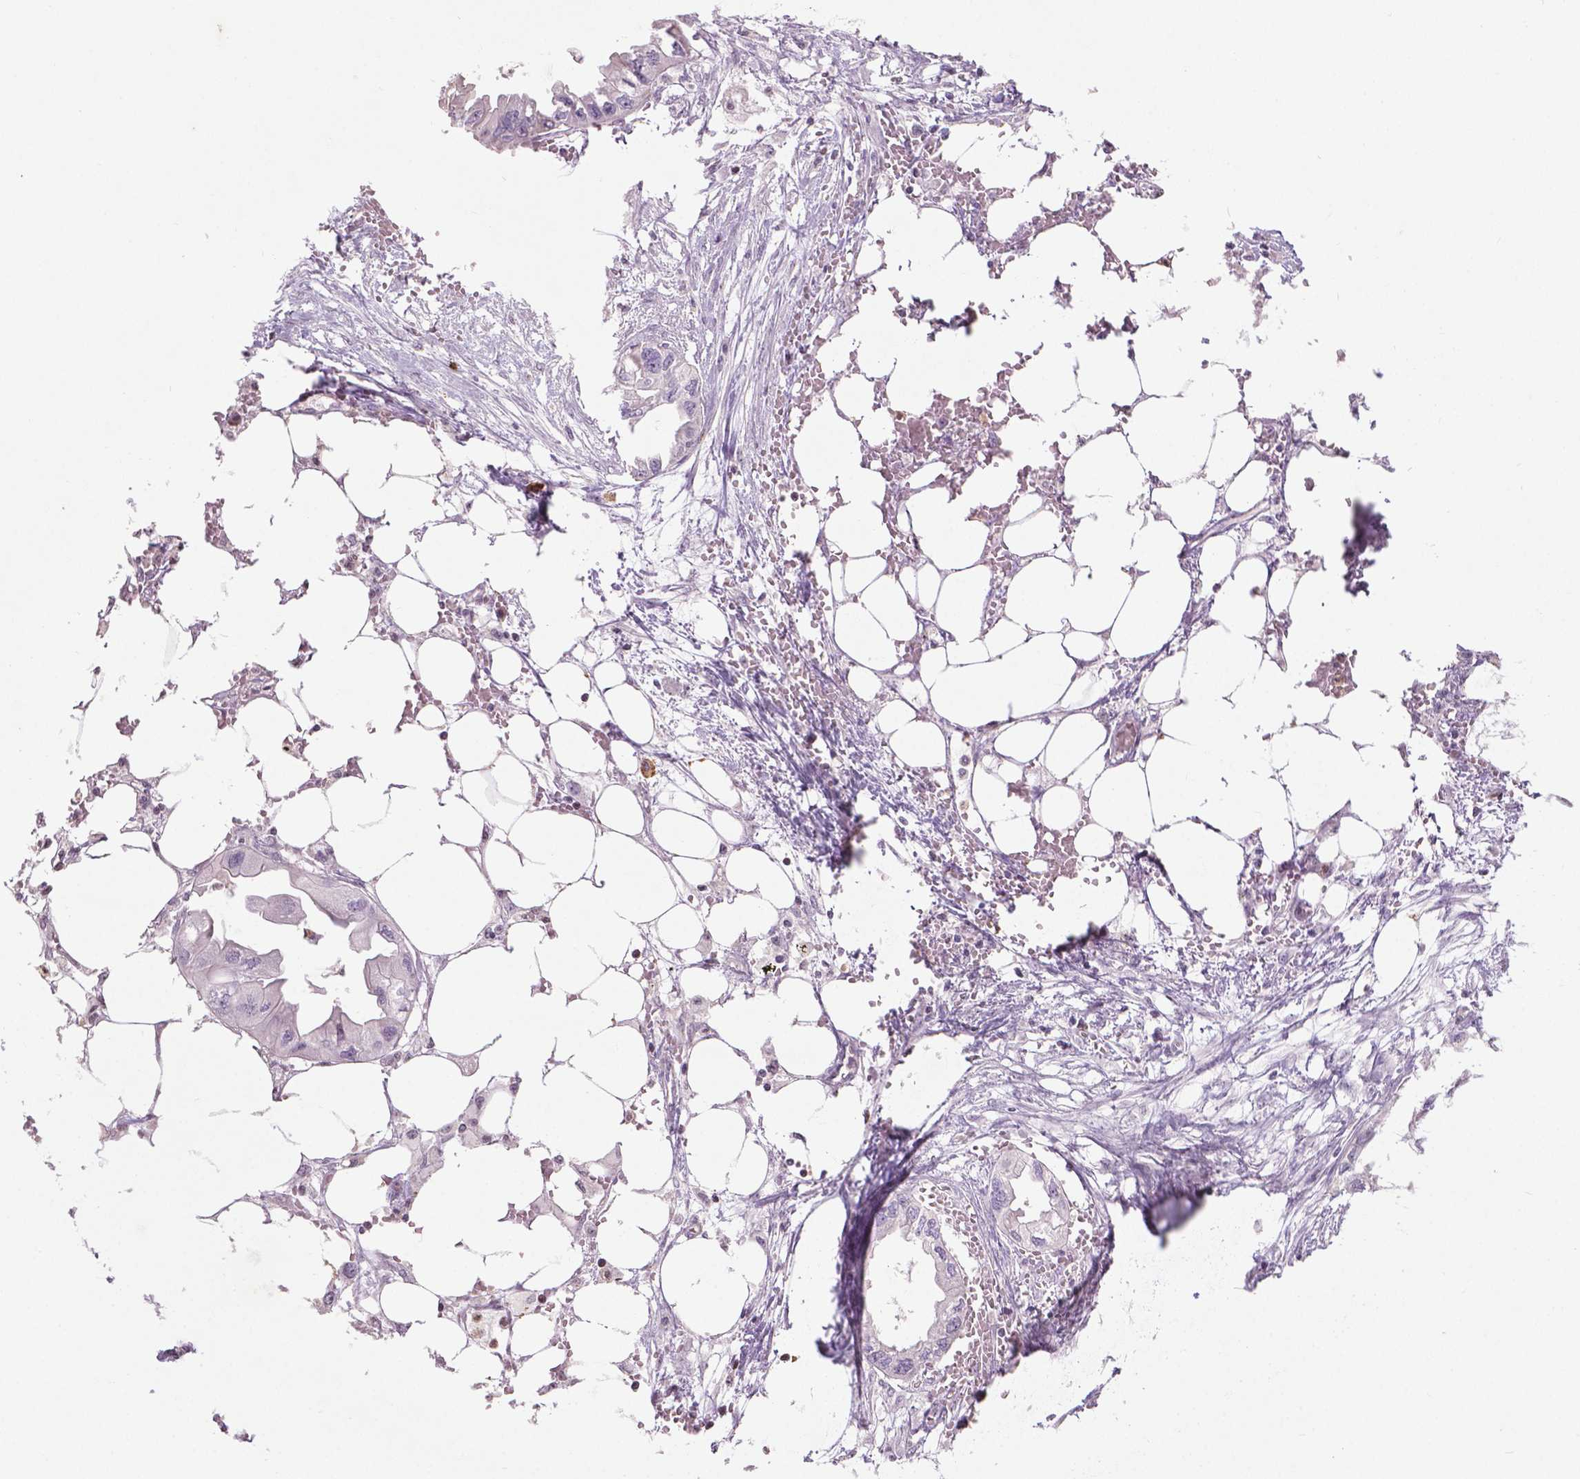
{"staining": {"intensity": "negative", "quantity": "none", "location": "none"}, "tissue": "endometrial cancer", "cell_type": "Tumor cells", "image_type": "cancer", "snomed": [{"axis": "morphology", "description": "Adenocarcinoma, NOS"}, {"axis": "morphology", "description": "Adenocarcinoma, metastatic, NOS"}, {"axis": "topography", "description": "Adipose tissue"}, {"axis": "topography", "description": "Endometrium"}], "caption": "High magnification brightfield microscopy of endometrial adenocarcinoma stained with DAB (3,3'-diaminobenzidine) (brown) and counterstained with hematoxylin (blue): tumor cells show no significant staining.", "gene": "NTNG2", "patient": {"sex": "female", "age": 67}}